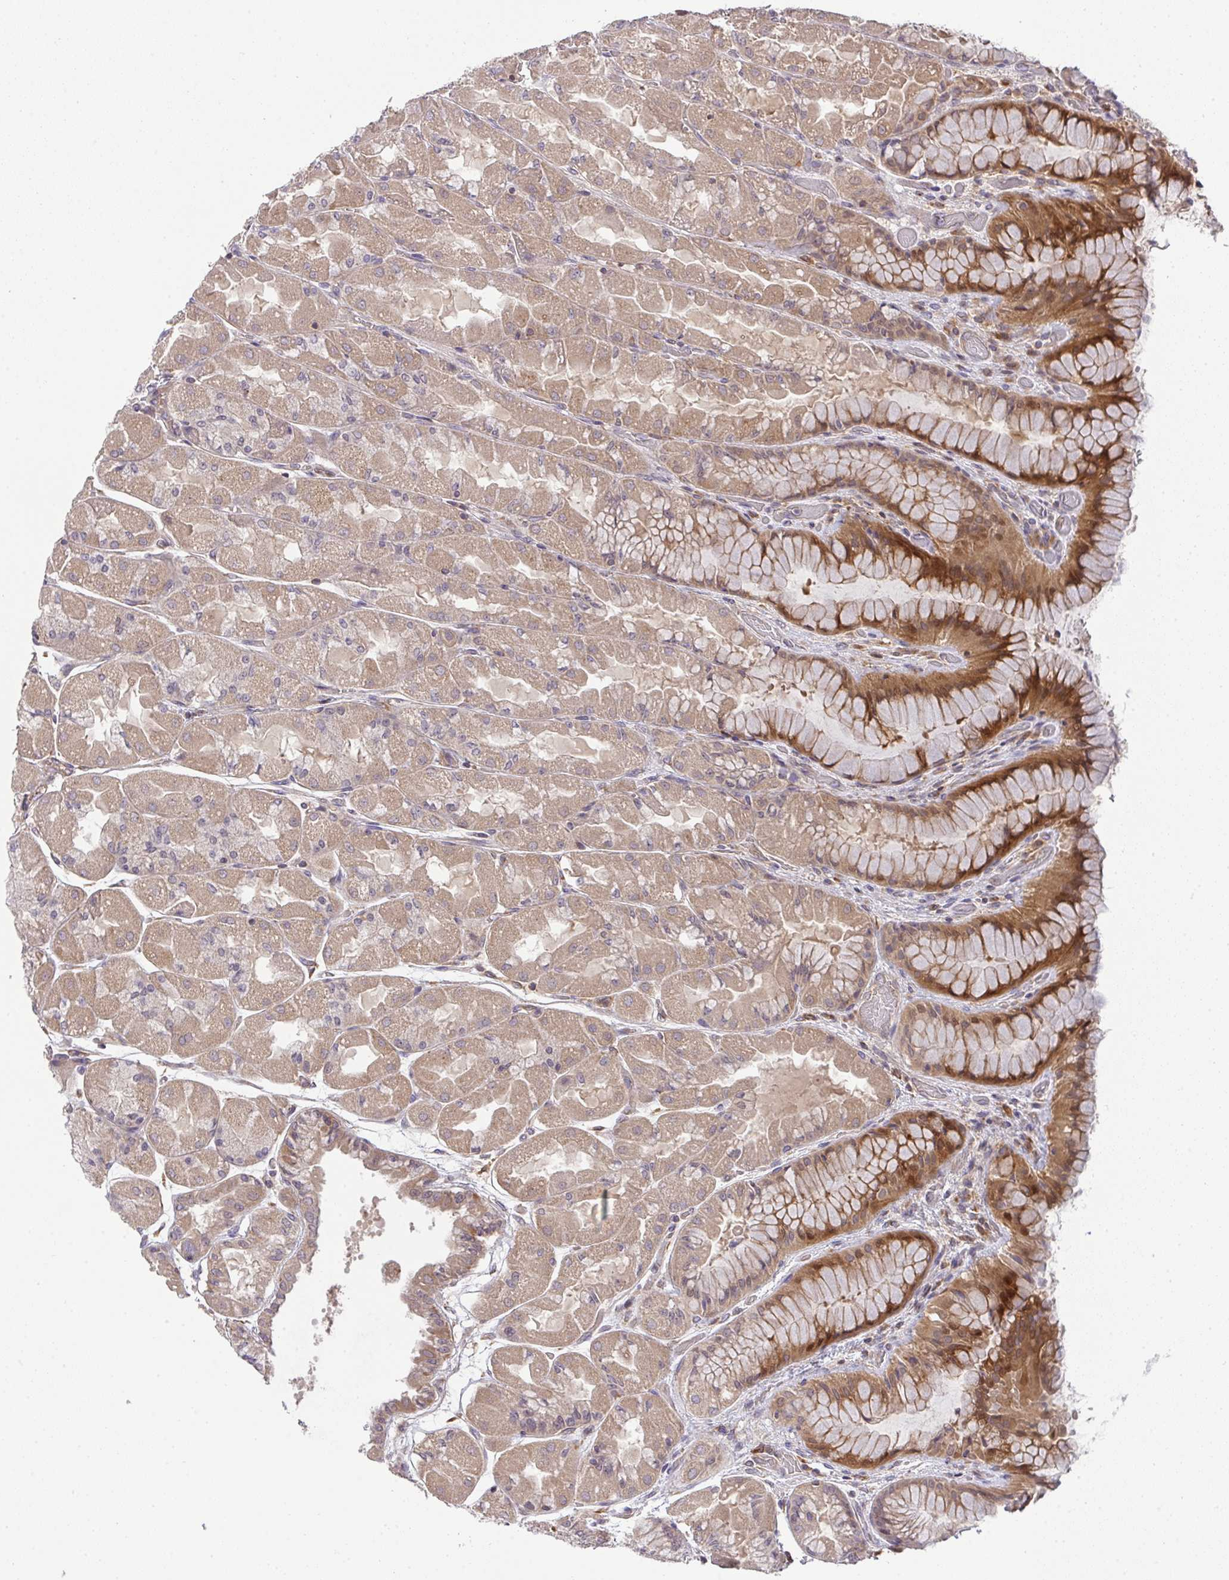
{"staining": {"intensity": "moderate", "quantity": "<25%", "location": "cytoplasmic/membranous,nuclear"}, "tissue": "stomach", "cell_type": "Glandular cells", "image_type": "normal", "snomed": [{"axis": "morphology", "description": "Normal tissue, NOS"}, {"axis": "topography", "description": "Stomach"}], "caption": "Moderate cytoplasmic/membranous,nuclear positivity is seen in approximately <25% of glandular cells in benign stomach.", "gene": "SLC9A6", "patient": {"sex": "female", "age": 61}}